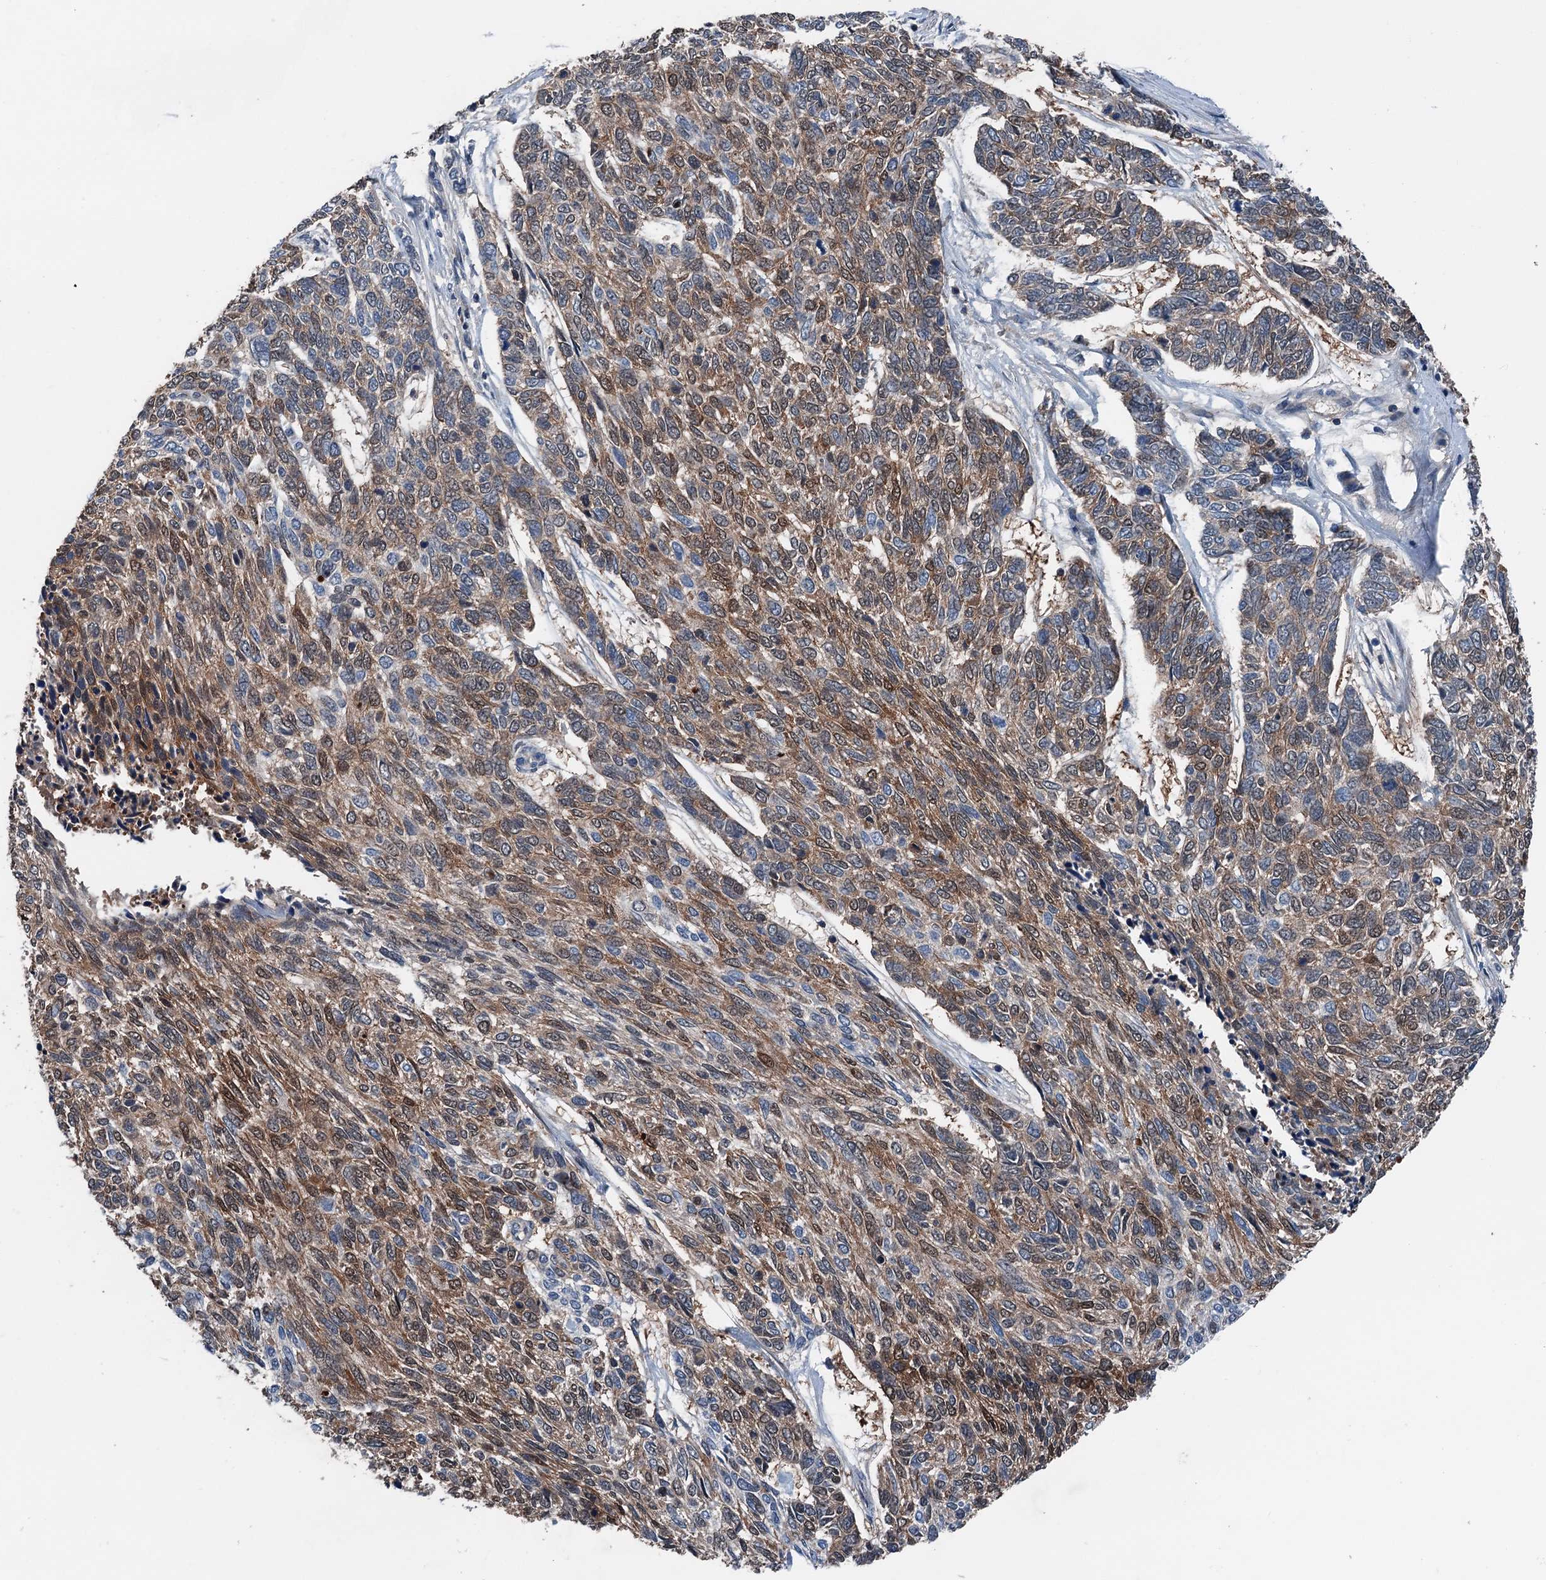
{"staining": {"intensity": "moderate", "quantity": "25%-75%", "location": "cytoplasmic/membranous,nuclear"}, "tissue": "skin cancer", "cell_type": "Tumor cells", "image_type": "cancer", "snomed": [{"axis": "morphology", "description": "Basal cell carcinoma"}, {"axis": "topography", "description": "Skin"}], "caption": "Human skin cancer stained with a protein marker reveals moderate staining in tumor cells.", "gene": "SLC2A10", "patient": {"sex": "female", "age": 65}}